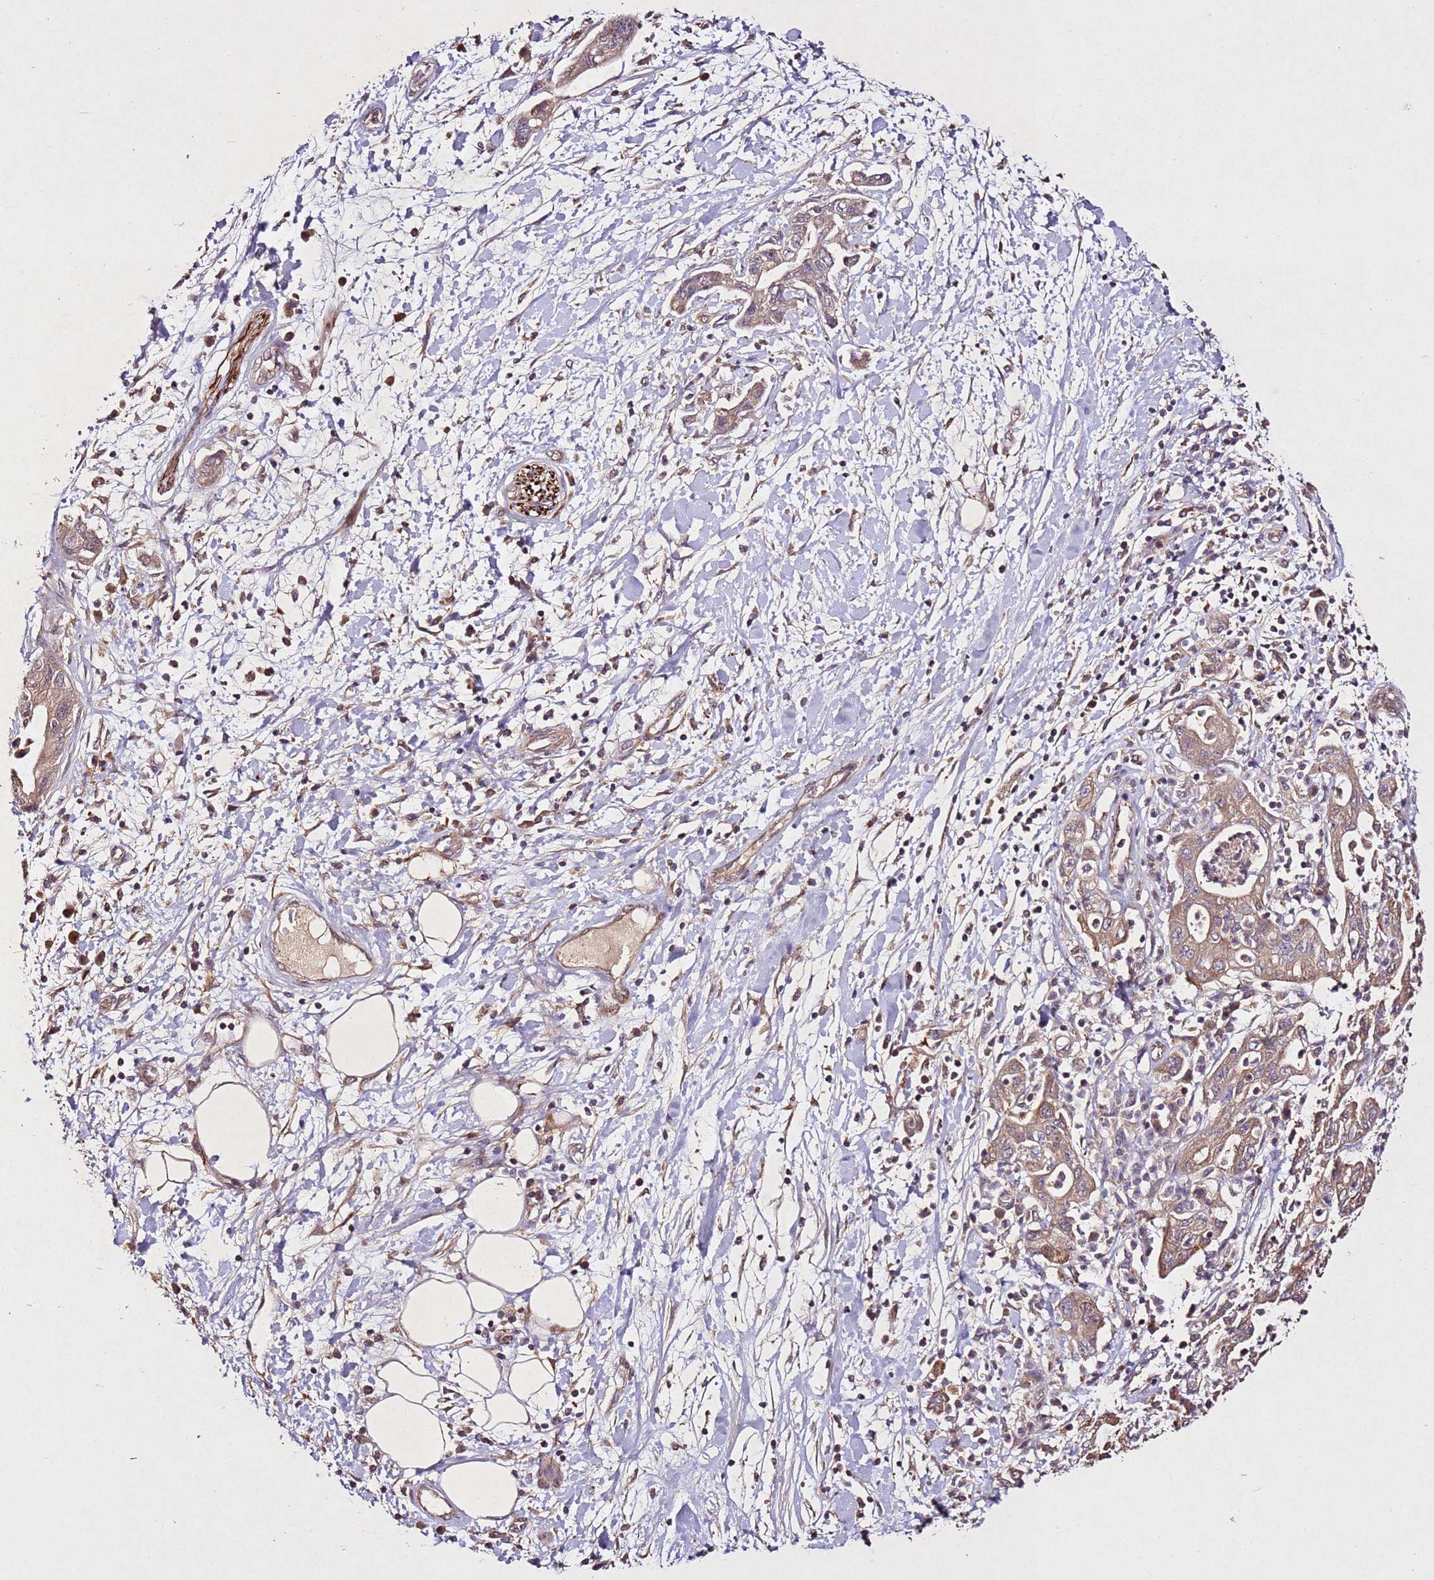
{"staining": {"intensity": "moderate", "quantity": ">75%", "location": "cytoplasmic/membranous"}, "tissue": "pancreatic cancer", "cell_type": "Tumor cells", "image_type": "cancer", "snomed": [{"axis": "morphology", "description": "Adenocarcinoma, NOS"}, {"axis": "topography", "description": "Pancreas"}], "caption": "An image of adenocarcinoma (pancreatic) stained for a protein displays moderate cytoplasmic/membranous brown staining in tumor cells.", "gene": "PTMA", "patient": {"sex": "female", "age": 73}}